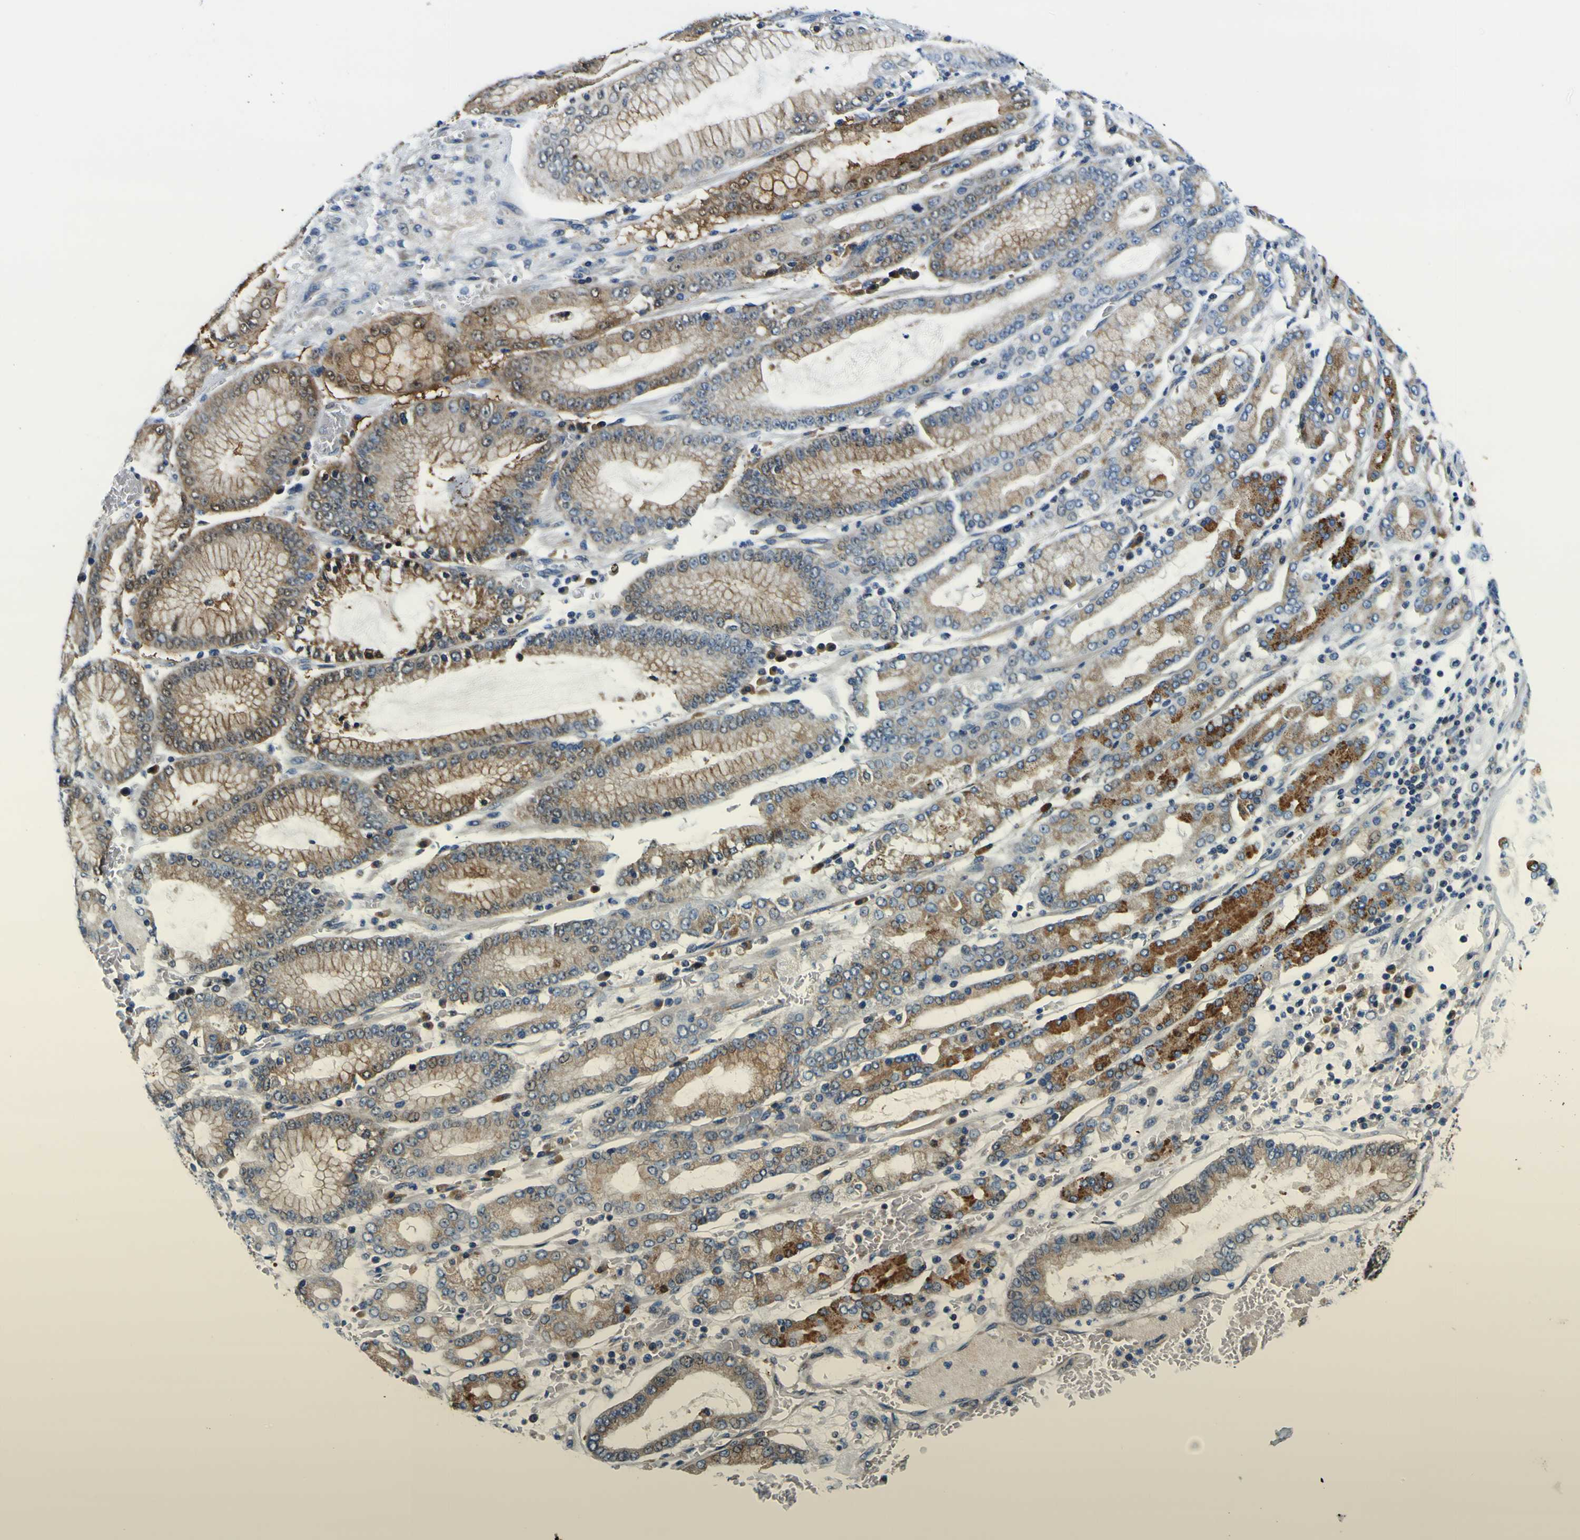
{"staining": {"intensity": "moderate", "quantity": ">75%", "location": "cytoplasmic/membranous"}, "tissue": "stomach cancer", "cell_type": "Tumor cells", "image_type": "cancer", "snomed": [{"axis": "morphology", "description": "Normal tissue, NOS"}, {"axis": "morphology", "description": "Adenocarcinoma, NOS"}, {"axis": "topography", "description": "Stomach, upper"}, {"axis": "topography", "description": "Stomach"}], "caption": "Human stomach adenocarcinoma stained with a brown dye demonstrates moderate cytoplasmic/membranous positive expression in approximately >75% of tumor cells.", "gene": "NLRP3", "patient": {"sex": "male", "age": 76}}